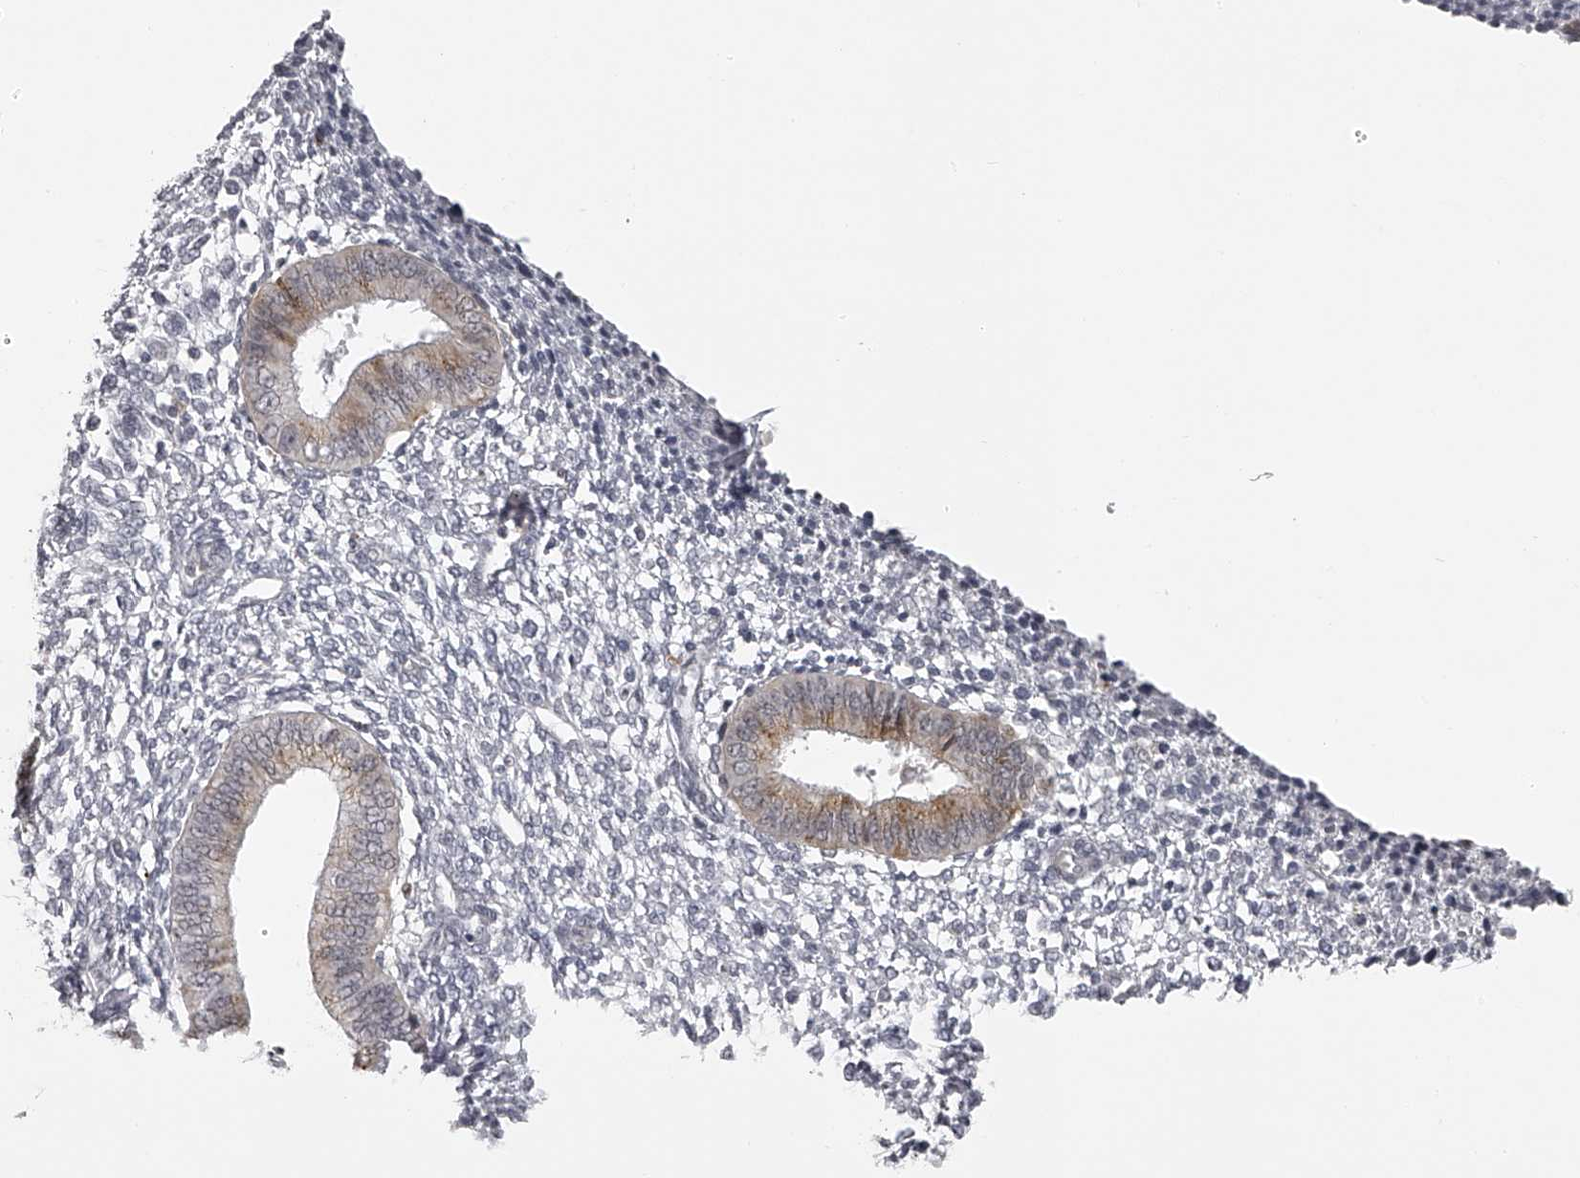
{"staining": {"intensity": "negative", "quantity": "none", "location": "none"}, "tissue": "endometrium", "cell_type": "Cells in endometrial stroma", "image_type": "normal", "snomed": [{"axis": "morphology", "description": "Normal tissue, NOS"}, {"axis": "topography", "description": "Endometrium"}], "caption": "This is a image of IHC staining of normal endometrium, which shows no expression in cells in endometrial stroma.", "gene": "RNF220", "patient": {"sex": "female", "age": 46}}